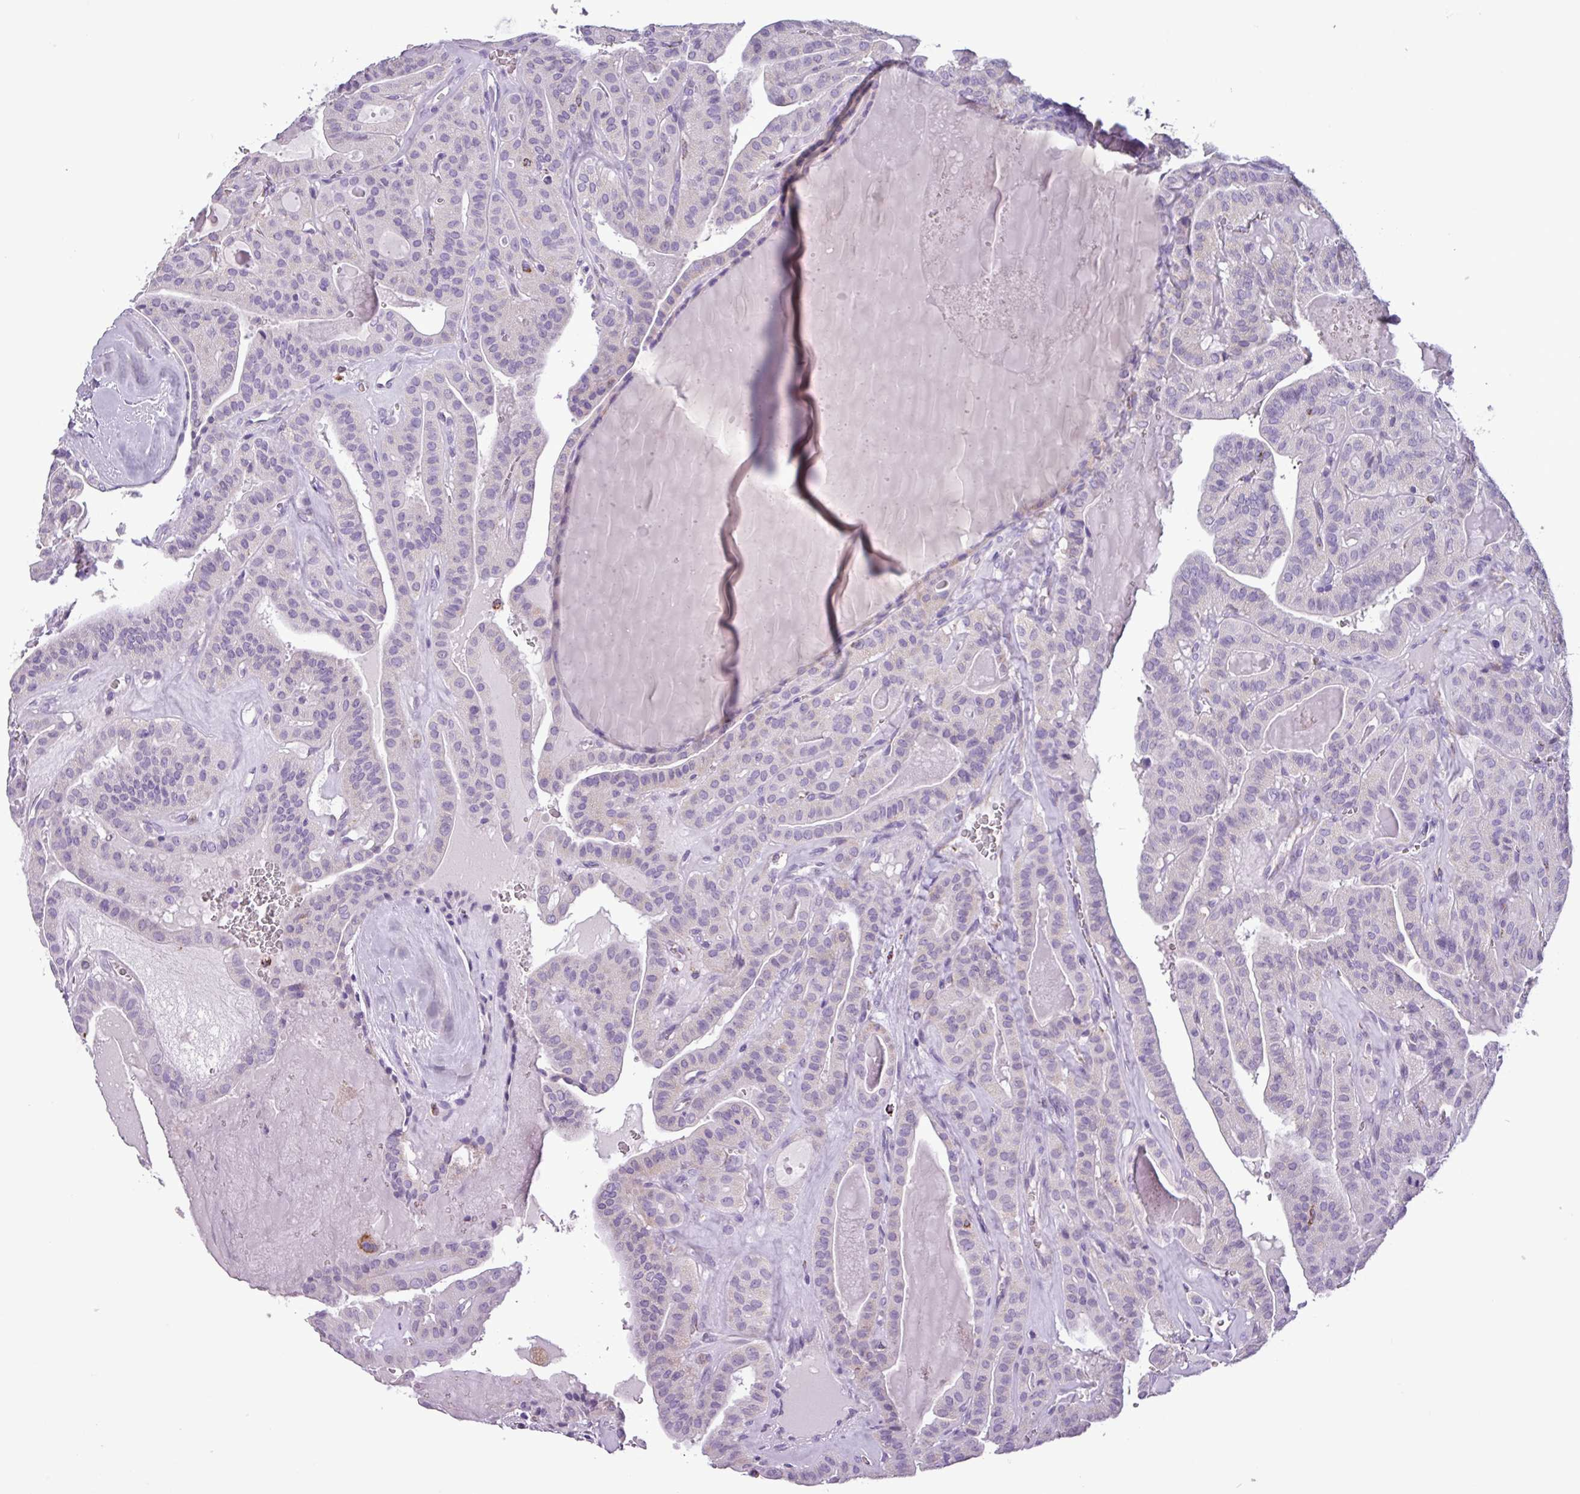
{"staining": {"intensity": "negative", "quantity": "none", "location": "none"}, "tissue": "thyroid cancer", "cell_type": "Tumor cells", "image_type": "cancer", "snomed": [{"axis": "morphology", "description": "Papillary adenocarcinoma, NOS"}, {"axis": "topography", "description": "Thyroid gland"}], "caption": "High power microscopy histopathology image of an immunohistochemistry histopathology image of thyroid cancer (papillary adenocarcinoma), revealing no significant expression in tumor cells.", "gene": "ZNF667", "patient": {"sex": "male", "age": 52}}